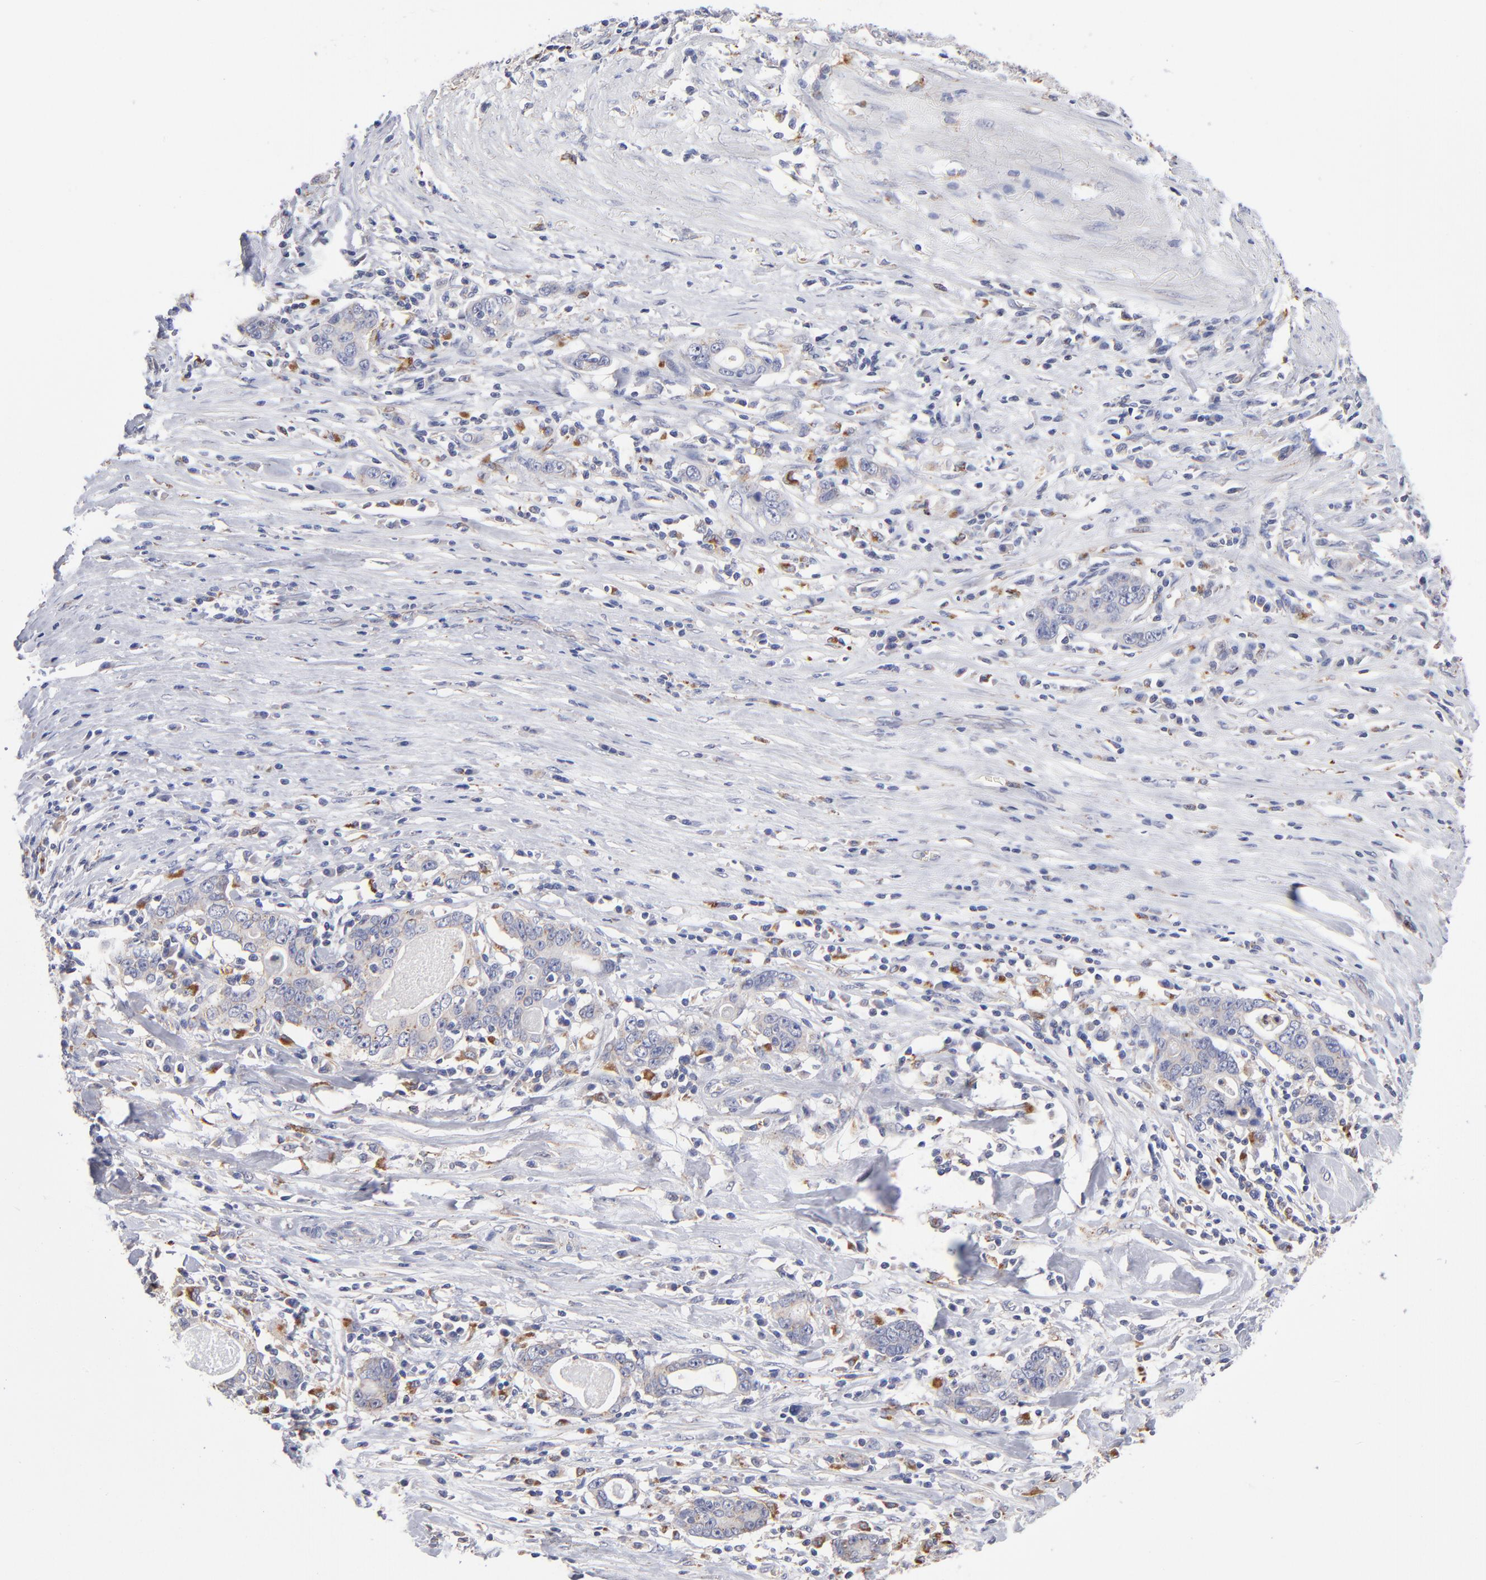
{"staining": {"intensity": "weak", "quantity": "<25%", "location": "cytoplasmic/membranous"}, "tissue": "stomach cancer", "cell_type": "Tumor cells", "image_type": "cancer", "snomed": [{"axis": "morphology", "description": "Adenocarcinoma, NOS"}, {"axis": "topography", "description": "Stomach, lower"}], "caption": "Human stomach cancer stained for a protein using immunohistochemistry shows no expression in tumor cells.", "gene": "RRAGB", "patient": {"sex": "female", "age": 72}}